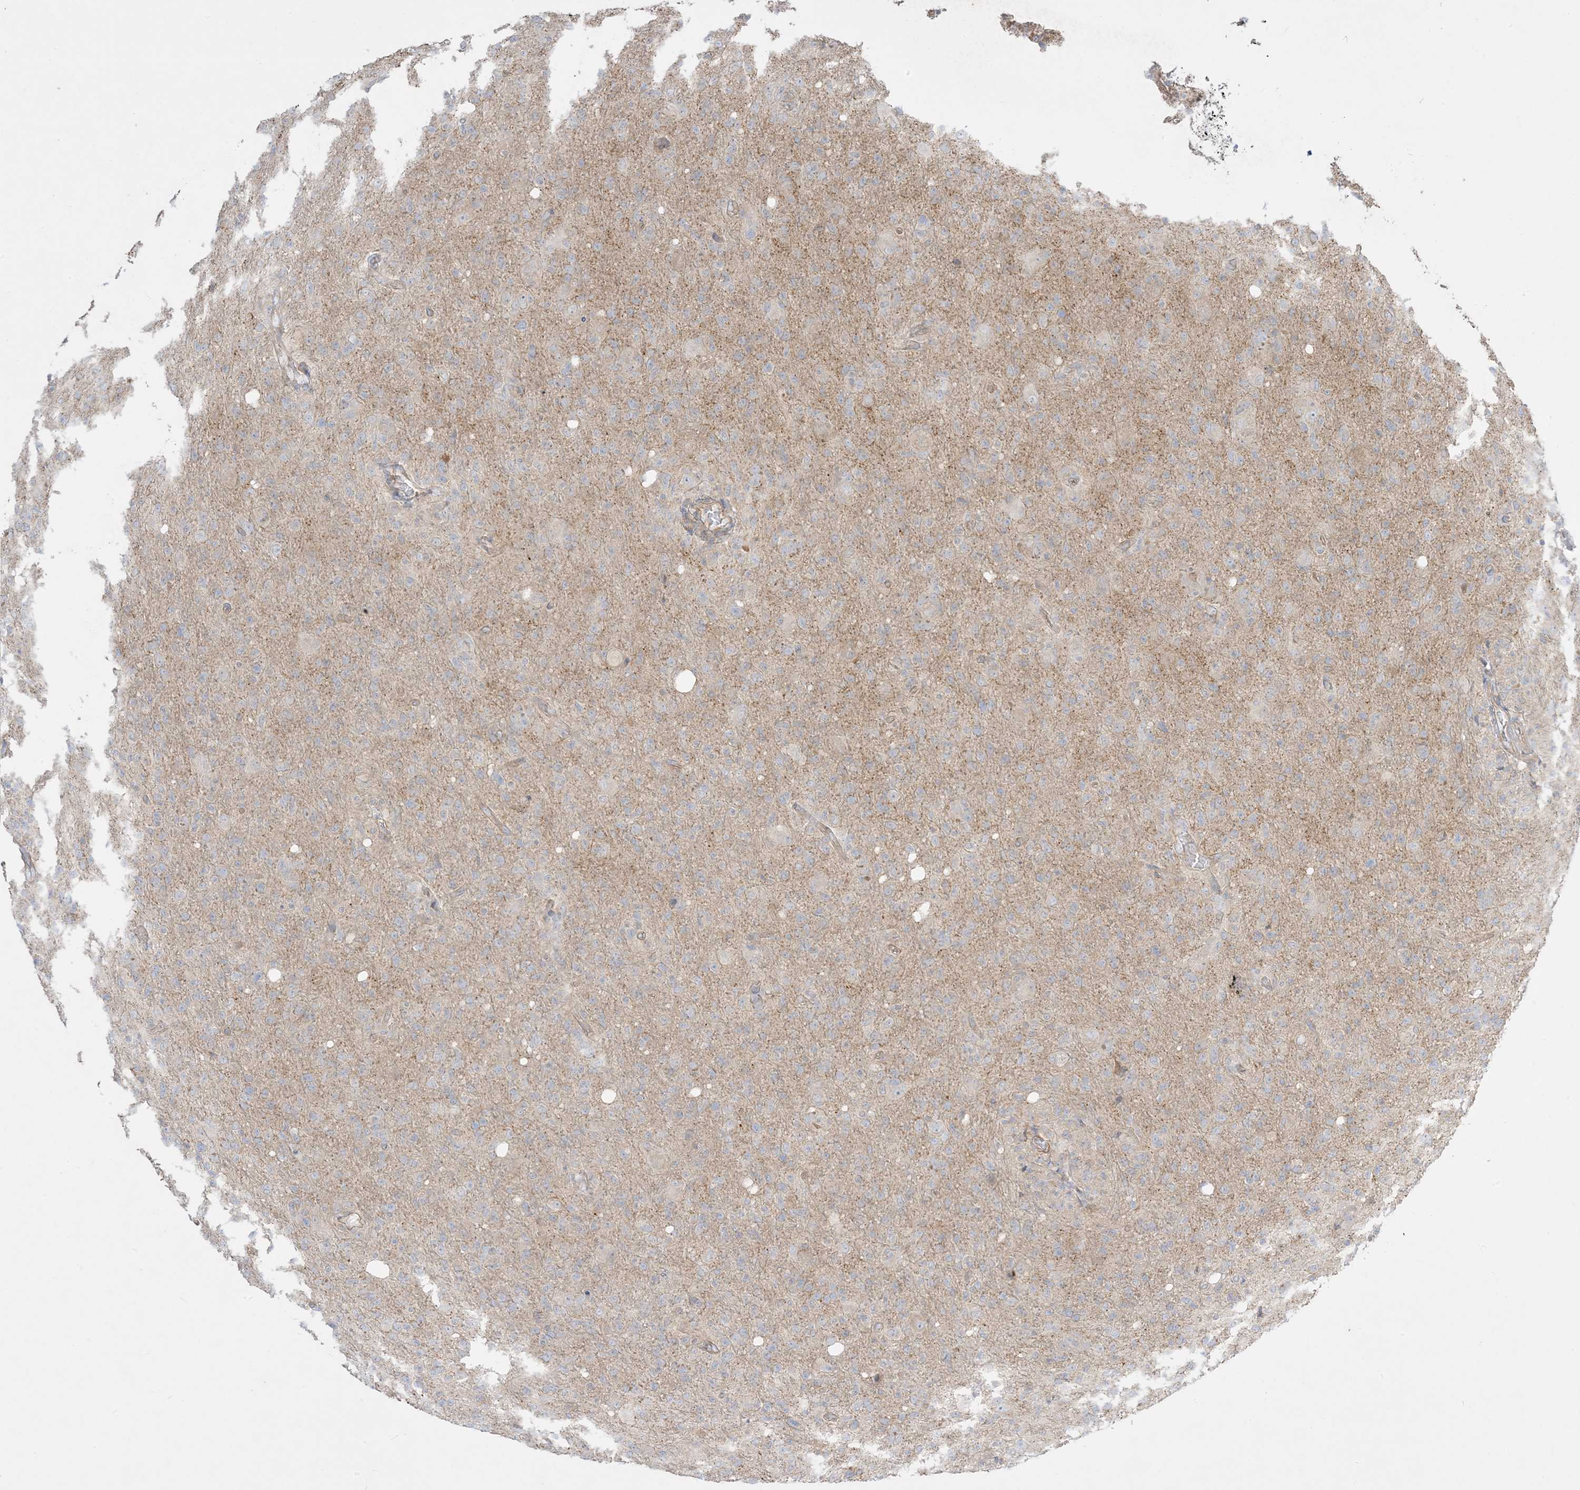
{"staining": {"intensity": "negative", "quantity": "none", "location": "none"}, "tissue": "glioma", "cell_type": "Tumor cells", "image_type": "cancer", "snomed": [{"axis": "morphology", "description": "Glioma, malignant, High grade"}, {"axis": "topography", "description": "Brain"}], "caption": "Immunohistochemistry (IHC) of glioma exhibits no expression in tumor cells. (Brightfield microscopy of DAB (3,3'-diaminobenzidine) immunohistochemistry (IHC) at high magnification).", "gene": "ARHGEF9", "patient": {"sex": "female", "age": 57}}